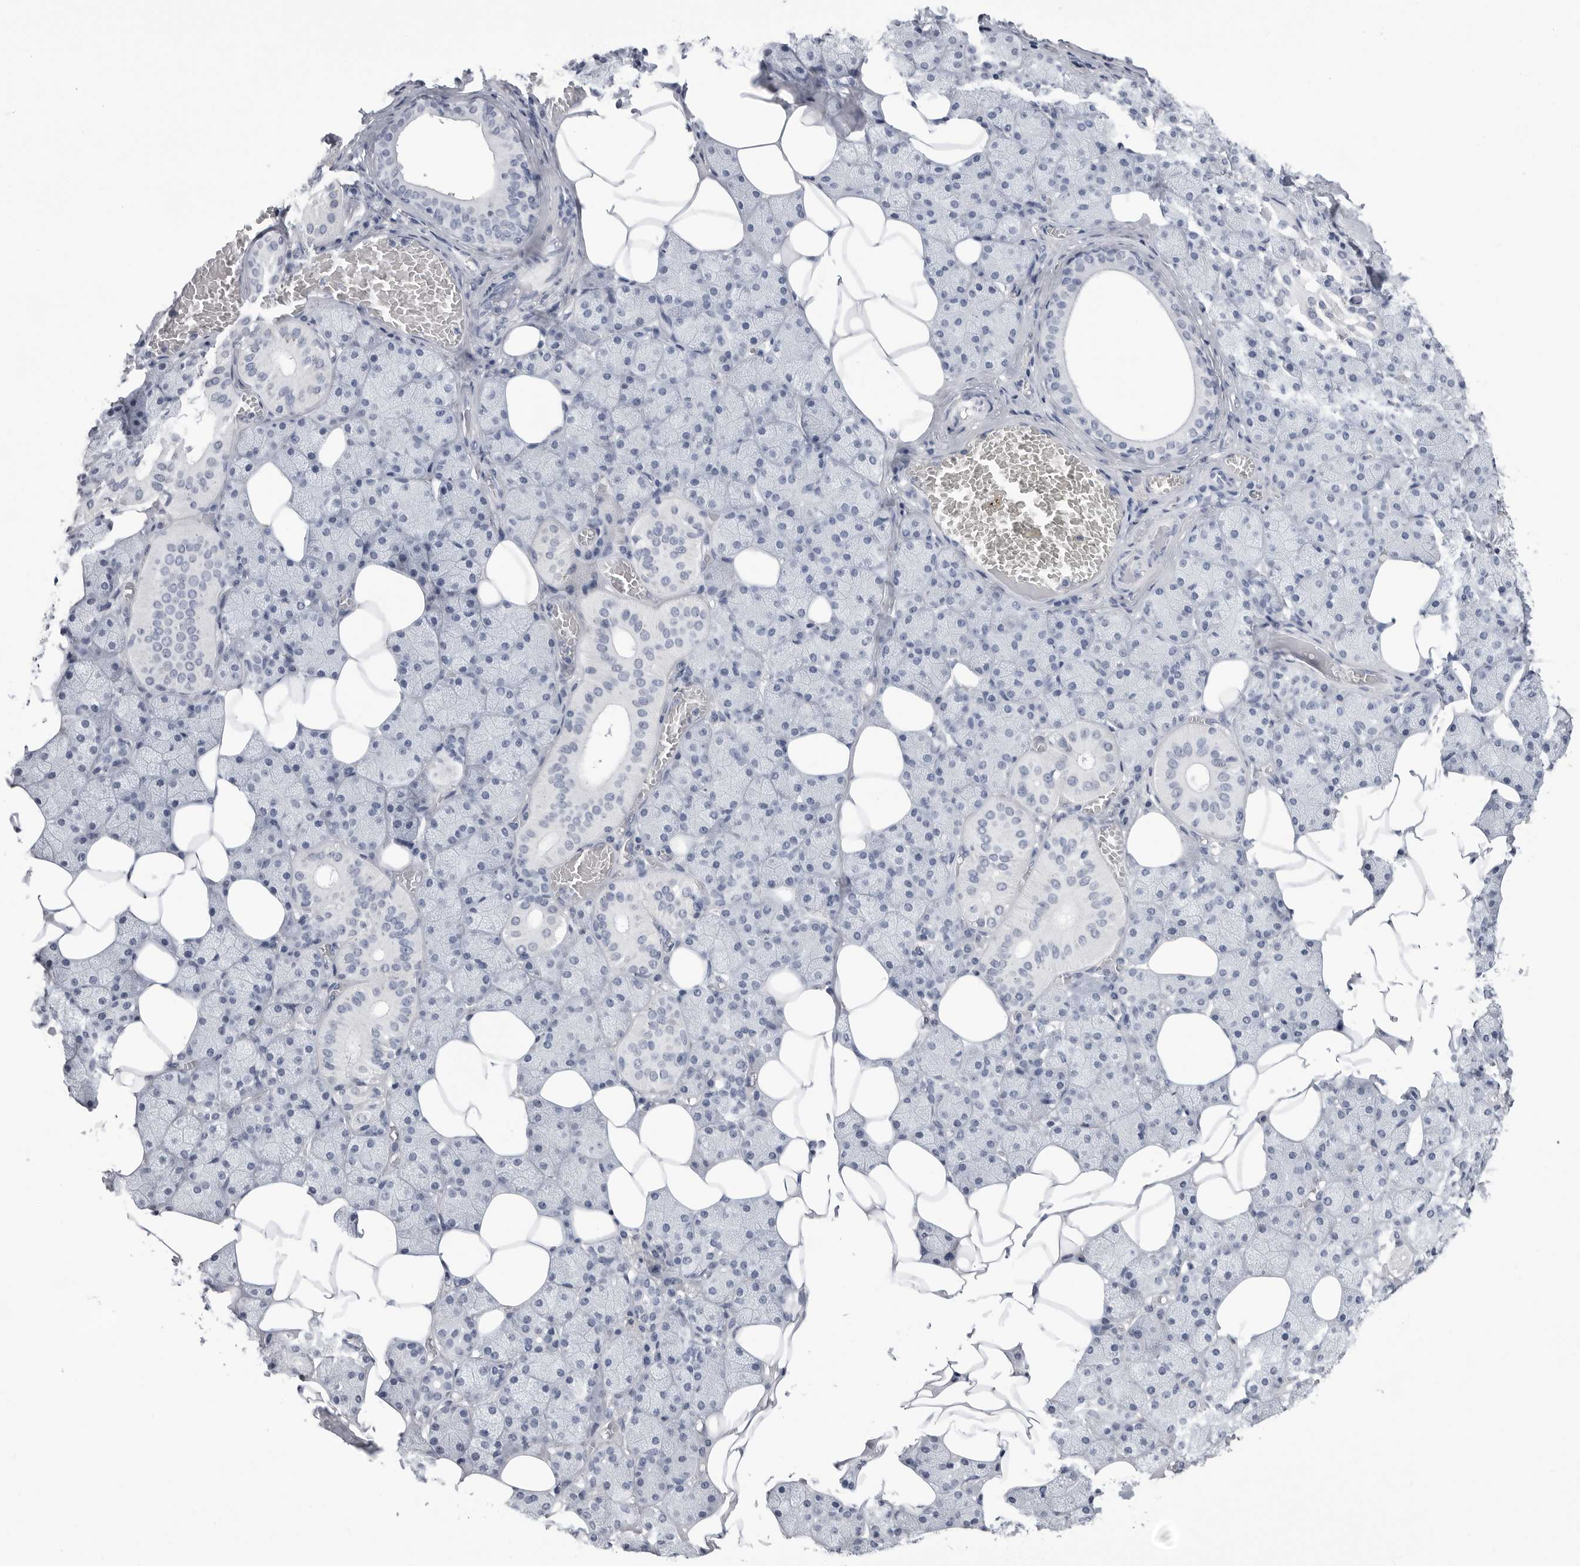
{"staining": {"intensity": "negative", "quantity": "none", "location": "none"}, "tissue": "salivary gland", "cell_type": "Glandular cells", "image_type": "normal", "snomed": [{"axis": "morphology", "description": "Normal tissue, NOS"}, {"axis": "topography", "description": "Salivary gland"}], "caption": "High magnification brightfield microscopy of normal salivary gland stained with DAB (brown) and counterstained with hematoxylin (blue): glandular cells show no significant expression.", "gene": "PGA3", "patient": {"sex": "female", "age": 33}}